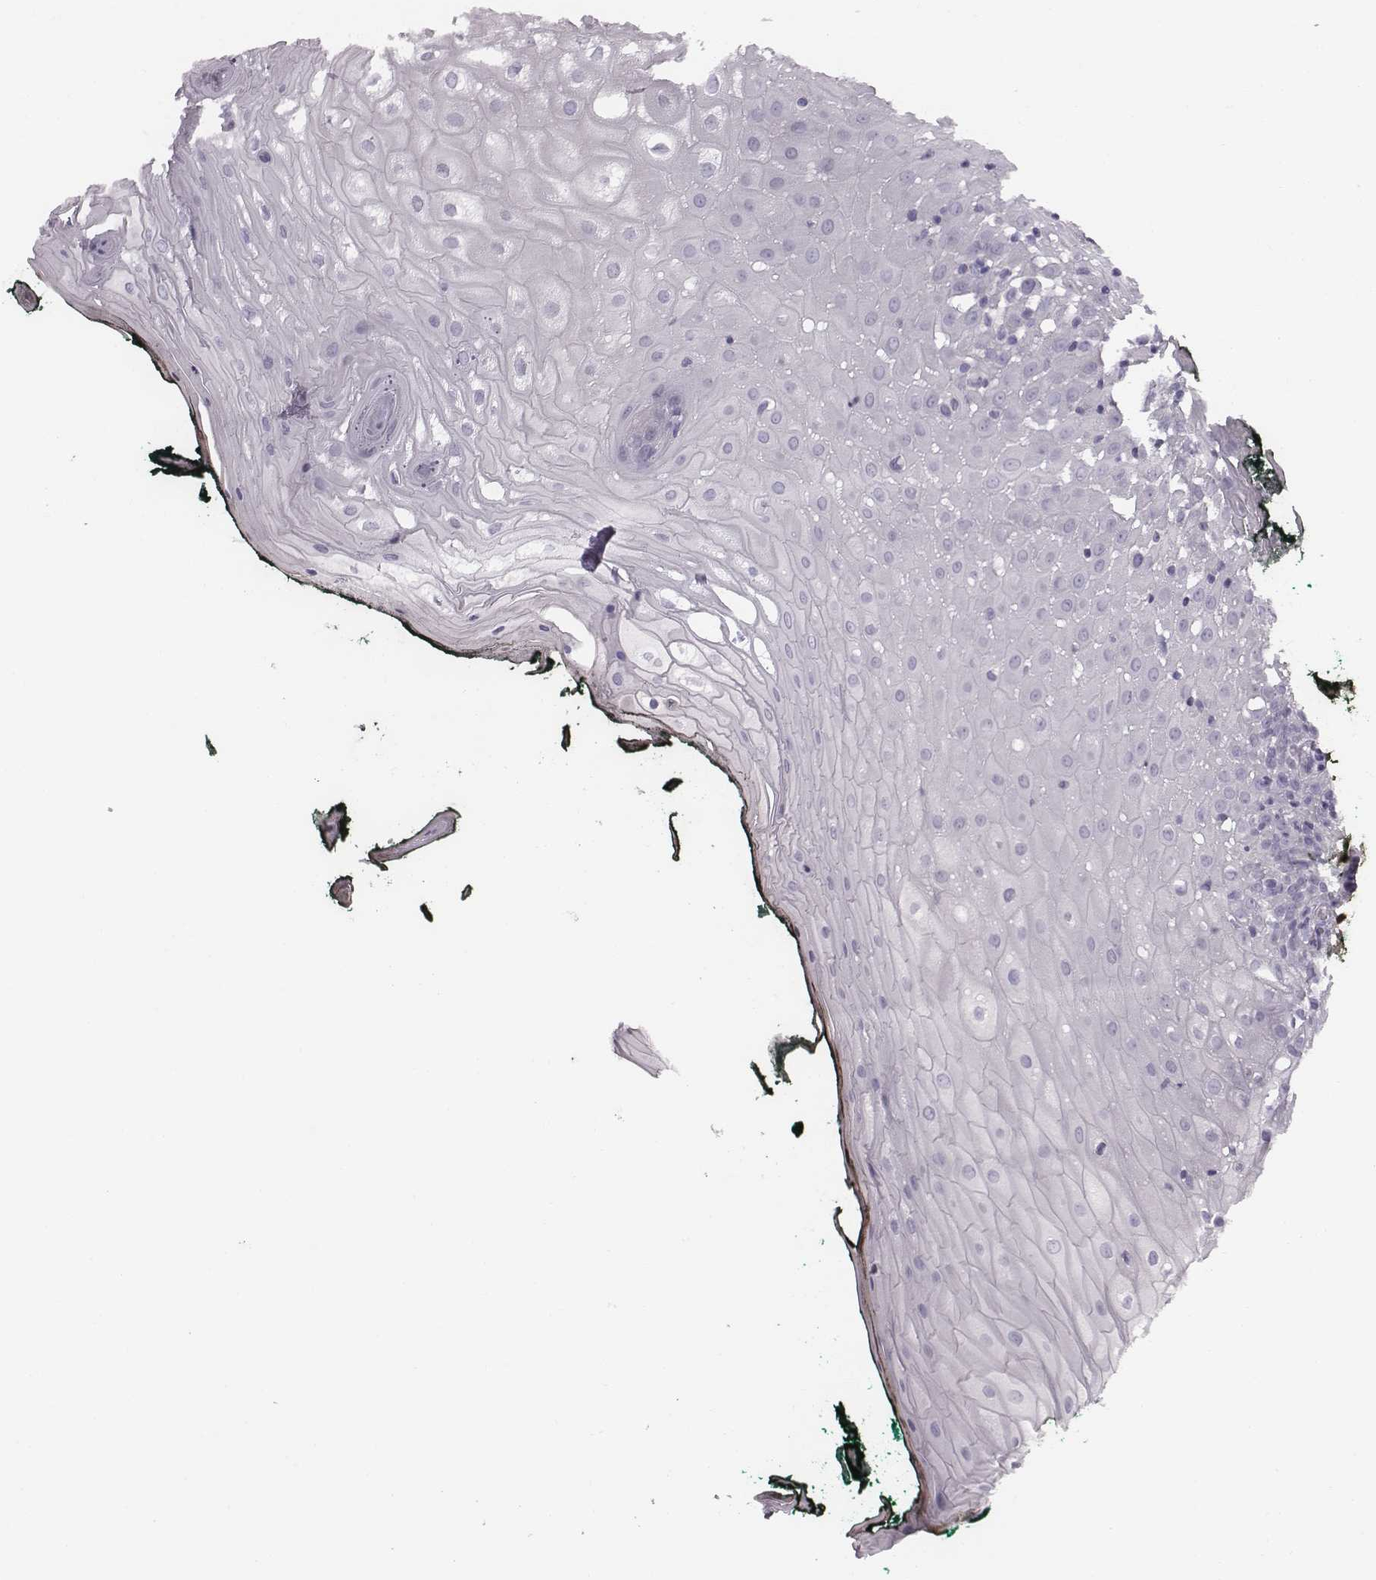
{"staining": {"intensity": "negative", "quantity": "none", "location": "none"}, "tissue": "oral mucosa", "cell_type": "Squamous epithelial cells", "image_type": "normal", "snomed": [{"axis": "morphology", "description": "Normal tissue, NOS"}, {"axis": "topography", "description": "Oral tissue"}, {"axis": "topography", "description": "Head-Neck"}], "caption": "Oral mucosa stained for a protein using immunohistochemistry exhibits no staining squamous epithelial cells.", "gene": "ENSG00000284762", "patient": {"sex": "female", "age": 68}}